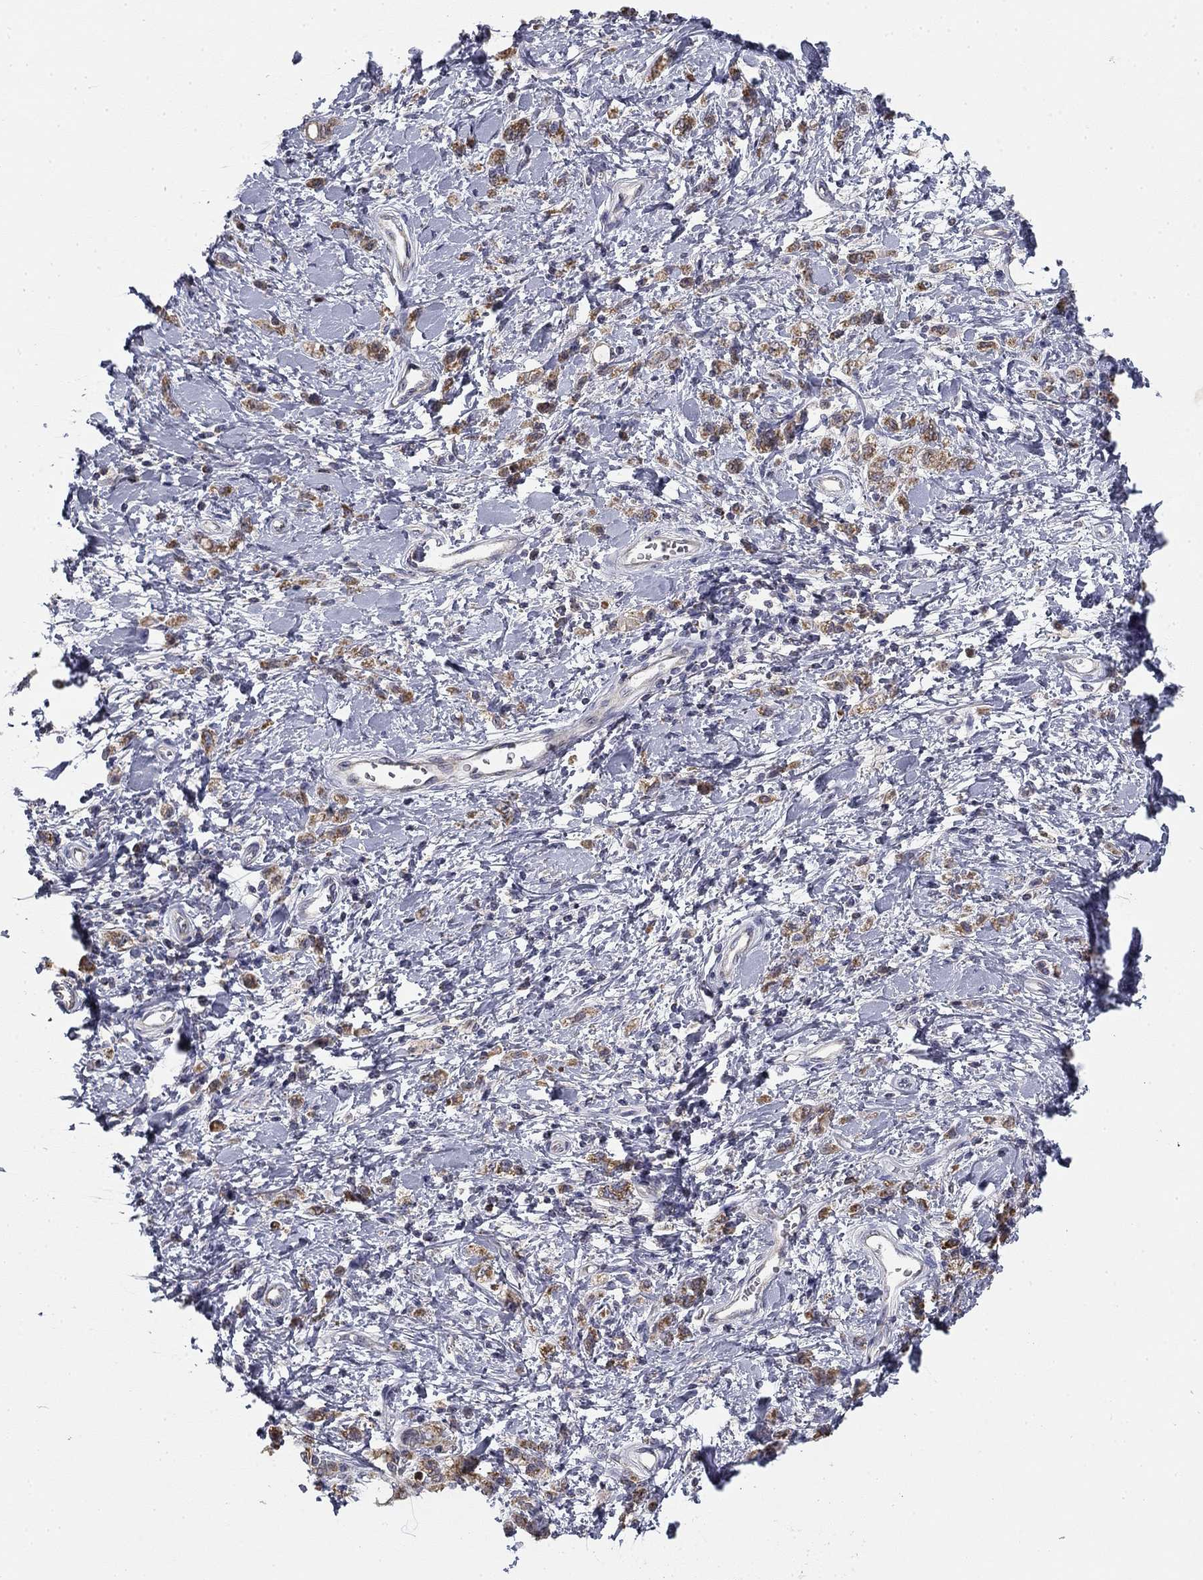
{"staining": {"intensity": "moderate", "quantity": "25%-75%", "location": "cytoplasmic/membranous"}, "tissue": "stomach cancer", "cell_type": "Tumor cells", "image_type": "cancer", "snomed": [{"axis": "morphology", "description": "Adenocarcinoma, NOS"}, {"axis": "topography", "description": "Stomach"}], "caption": "Immunohistochemistry (IHC) photomicrograph of neoplastic tissue: adenocarcinoma (stomach) stained using immunohistochemistry (IHC) reveals medium levels of moderate protein expression localized specifically in the cytoplasmic/membranous of tumor cells, appearing as a cytoplasmic/membranous brown color.", "gene": "SLC2A9", "patient": {"sex": "male", "age": 77}}